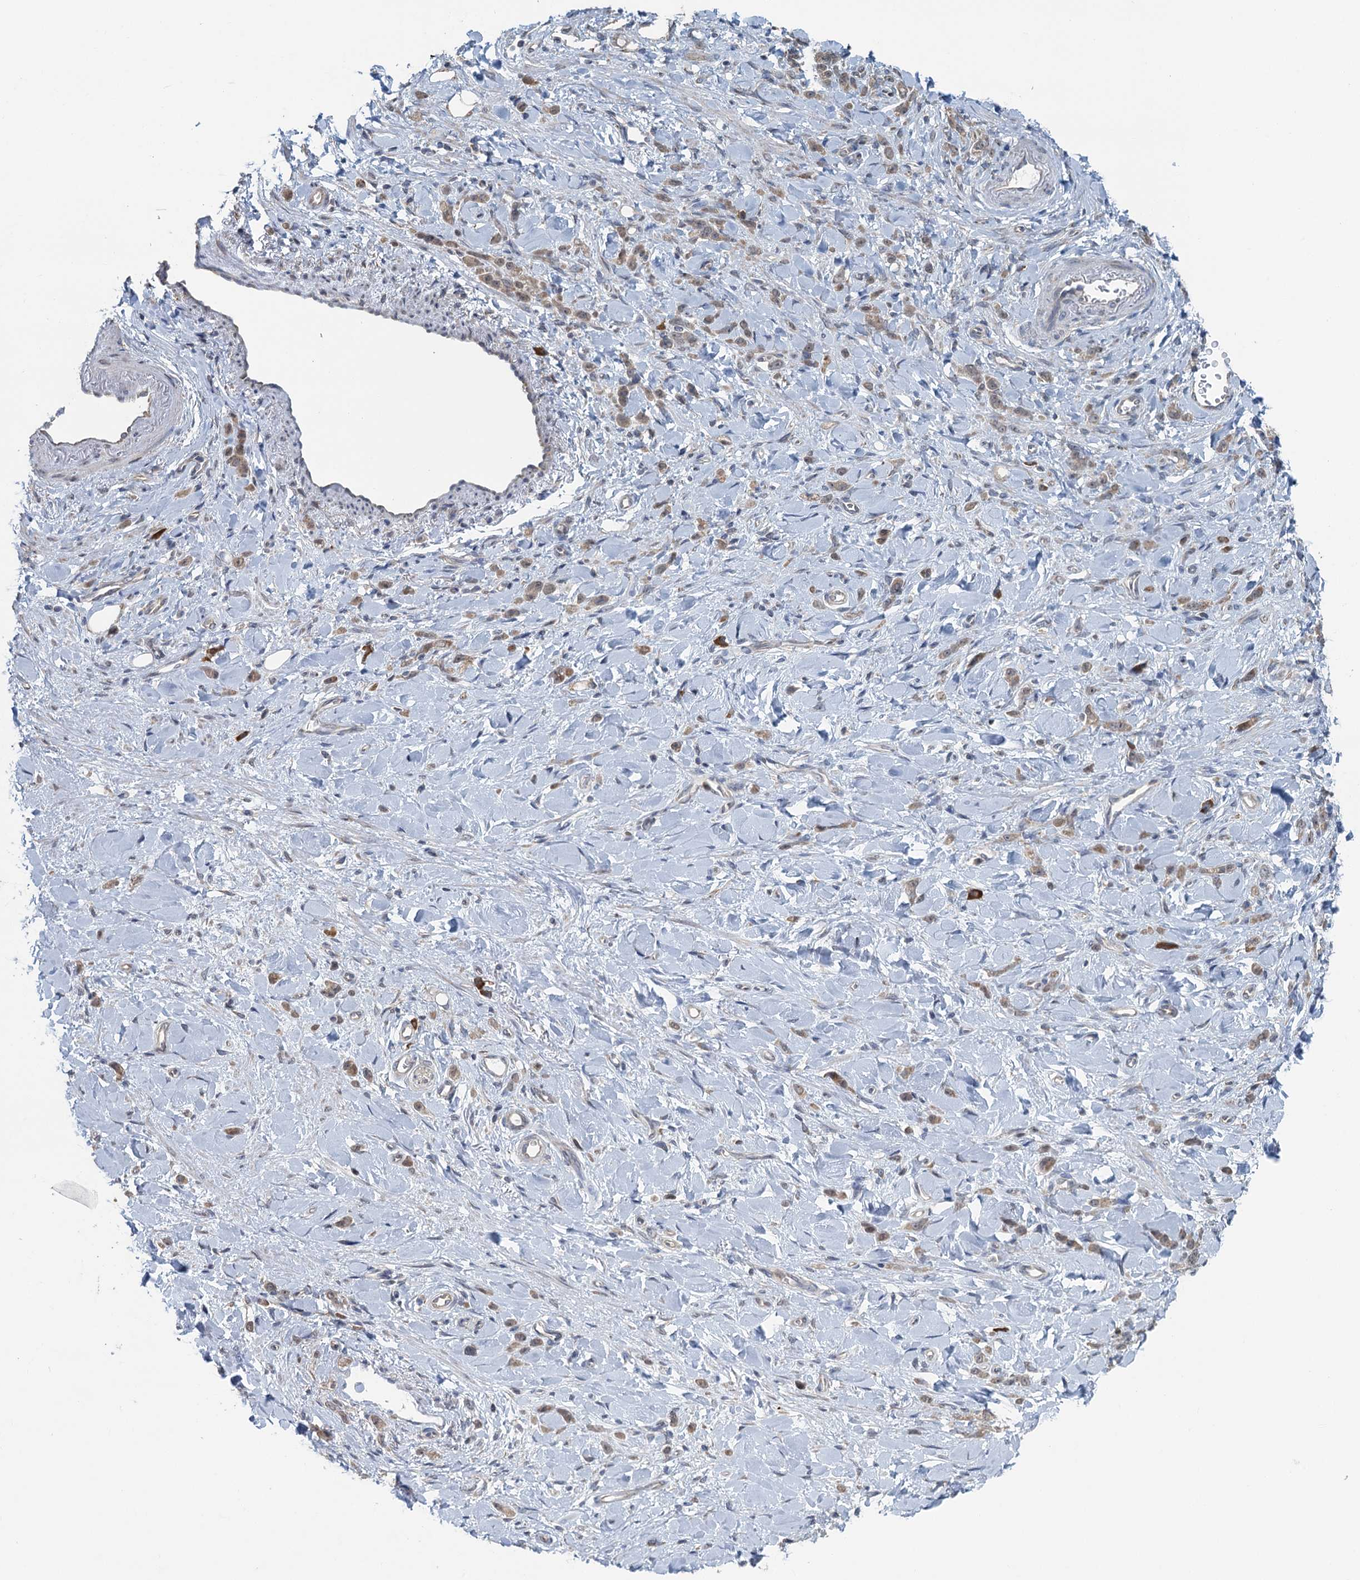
{"staining": {"intensity": "weak", "quantity": ">75%", "location": "cytoplasmic/membranous"}, "tissue": "stomach cancer", "cell_type": "Tumor cells", "image_type": "cancer", "snomed": [{"axis": "morphology", "description": "Normal tissue, NOS"}, {"axis": "morphology", "description": "Adenocarcinoma, NOS"}, {"axis": "topography", "description": "Stomach"}], "caption": "Stomach adenocarcinoma stained with DAB immunohistochemistry demonstrates low levels of weak cytoplasmic/membranous staining in approximately >75% of tumor cells.", "gene": "TEX35", "patient": {"sex": "male", "age": 82}}